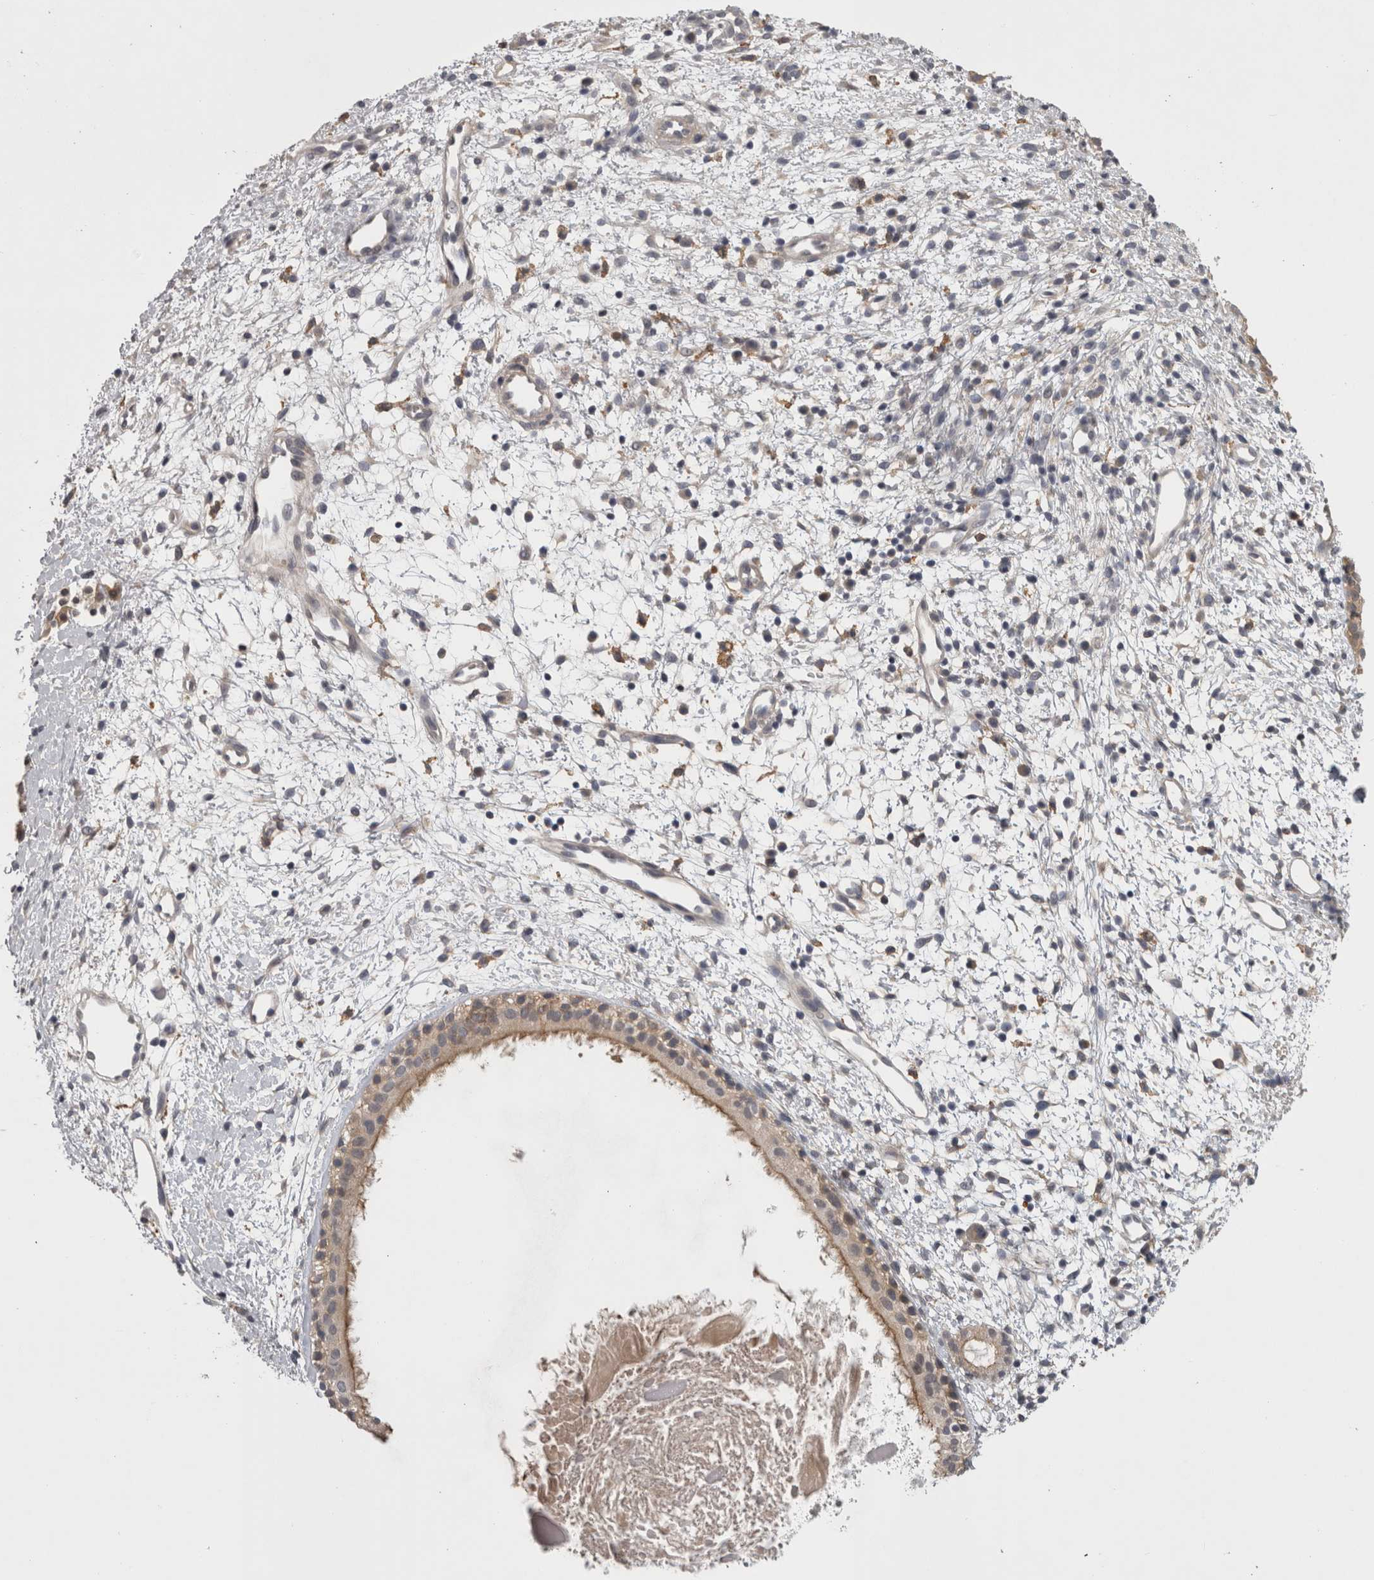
{"staining": {"intensity": "weak", "quantity": "<25%", "location": "cytoplasmic/membranous"}, "tissue": "nasopharynx", "cell_type": "Respiratory epithelial cells", "image_type": "normal", "snomed": [{"axis": "morphology", "description": "Normal tissue, NOS"}, {"axis": "topography", "description": "Nasopharynx"}], "caption": "This is an IHC photomicrograph of unremarkable human nasopharynx. There is no staining in respiratory epithelial cells.", "gene": "PRKCI", "patient": {"sex": "male", "age": 22}}